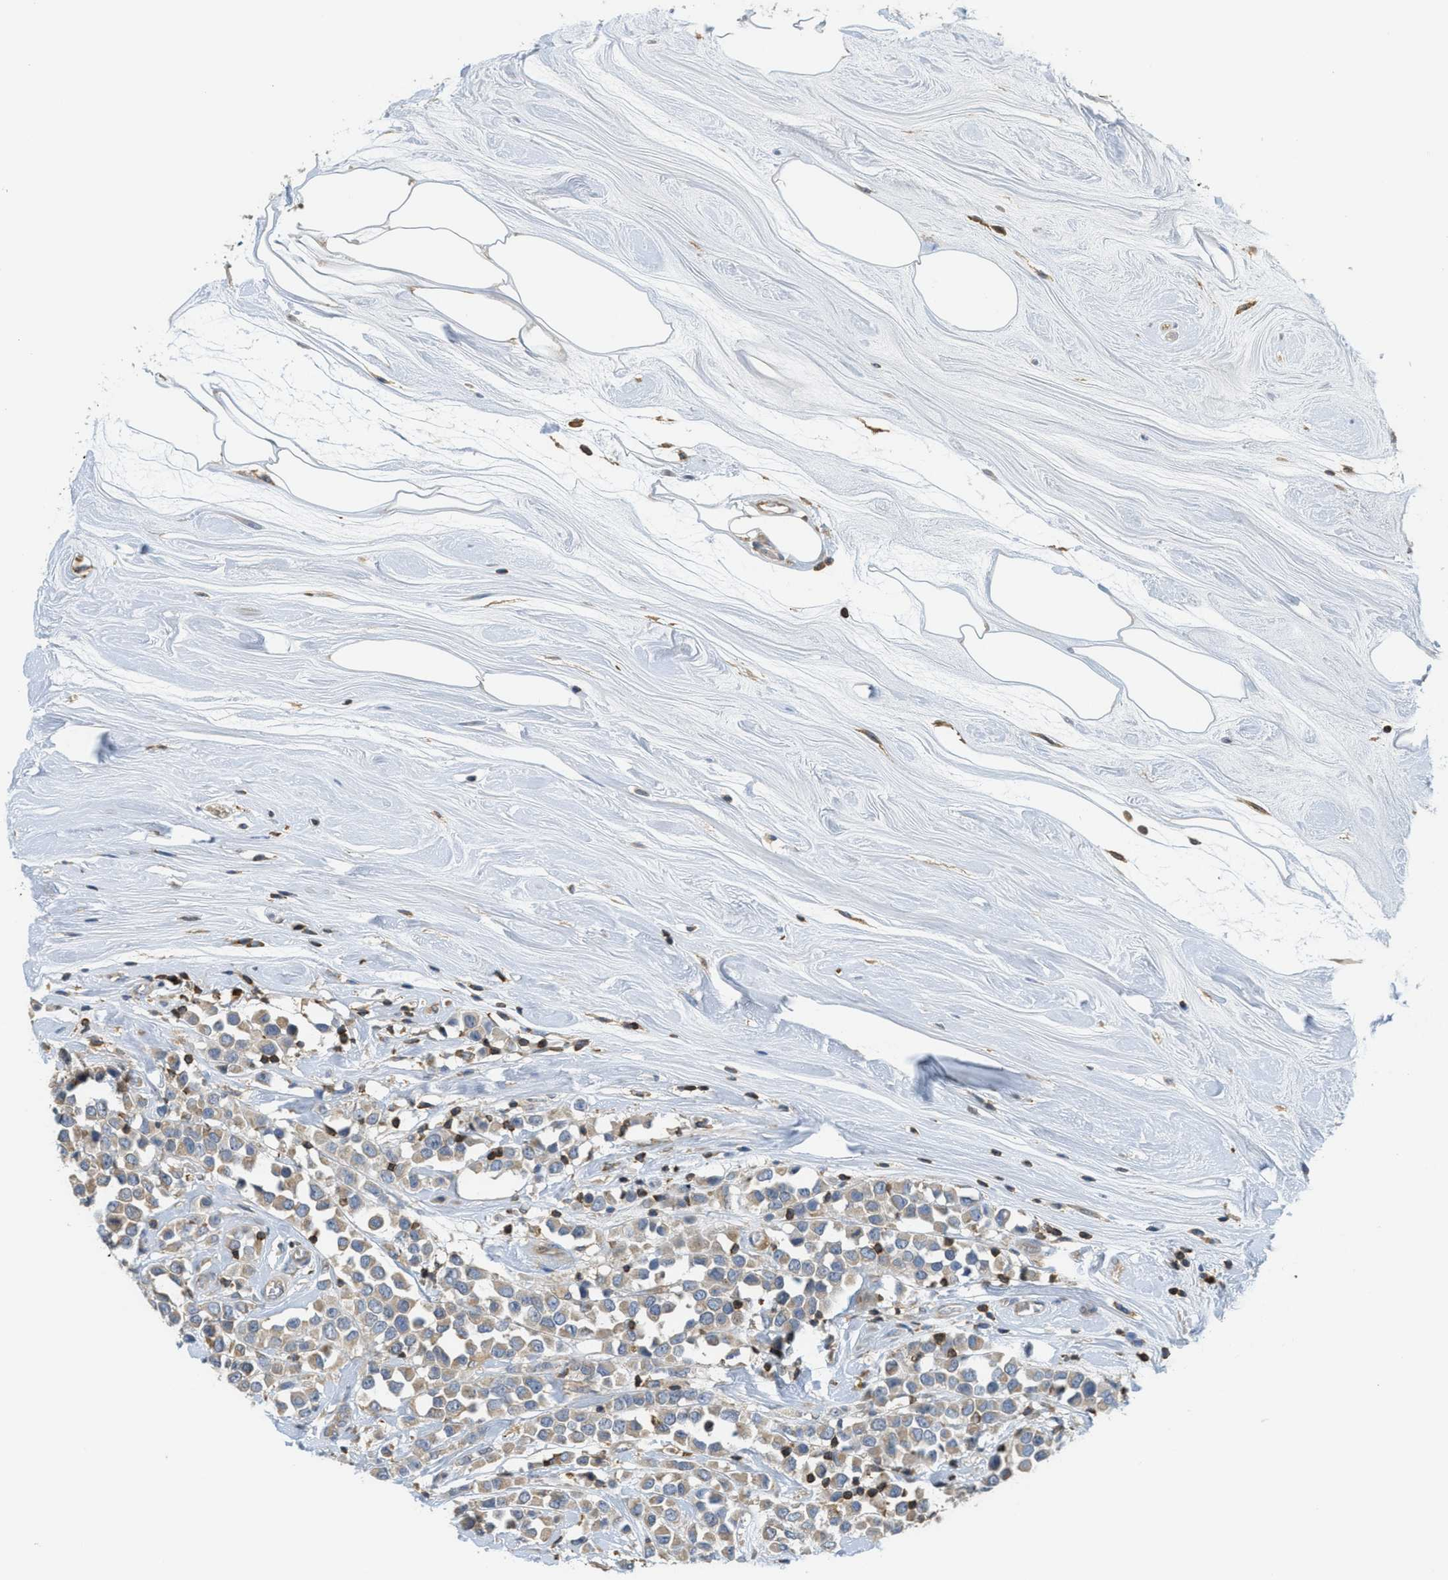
{"staining": {"intensity": "weak", "quantity": ">75%", "location": "cytoplasmic/membranous"}, "tissue": "breast cancer", "cell_type": "Tumor cells", "image_type": "cancer", "snomed": [{"axis": "morphology", "description": "Duct carcinoma"}, {"axis": "topography", "description": "Breast"}], "caption": "The immunohistochemical stain highlights weak cytoplasmic/membranous positivity in tumor cells of breast cancer (intraductal carcinoma) tissue.", "gene": "GRIK2", "patient": {"sex": "female", "age": 61}}